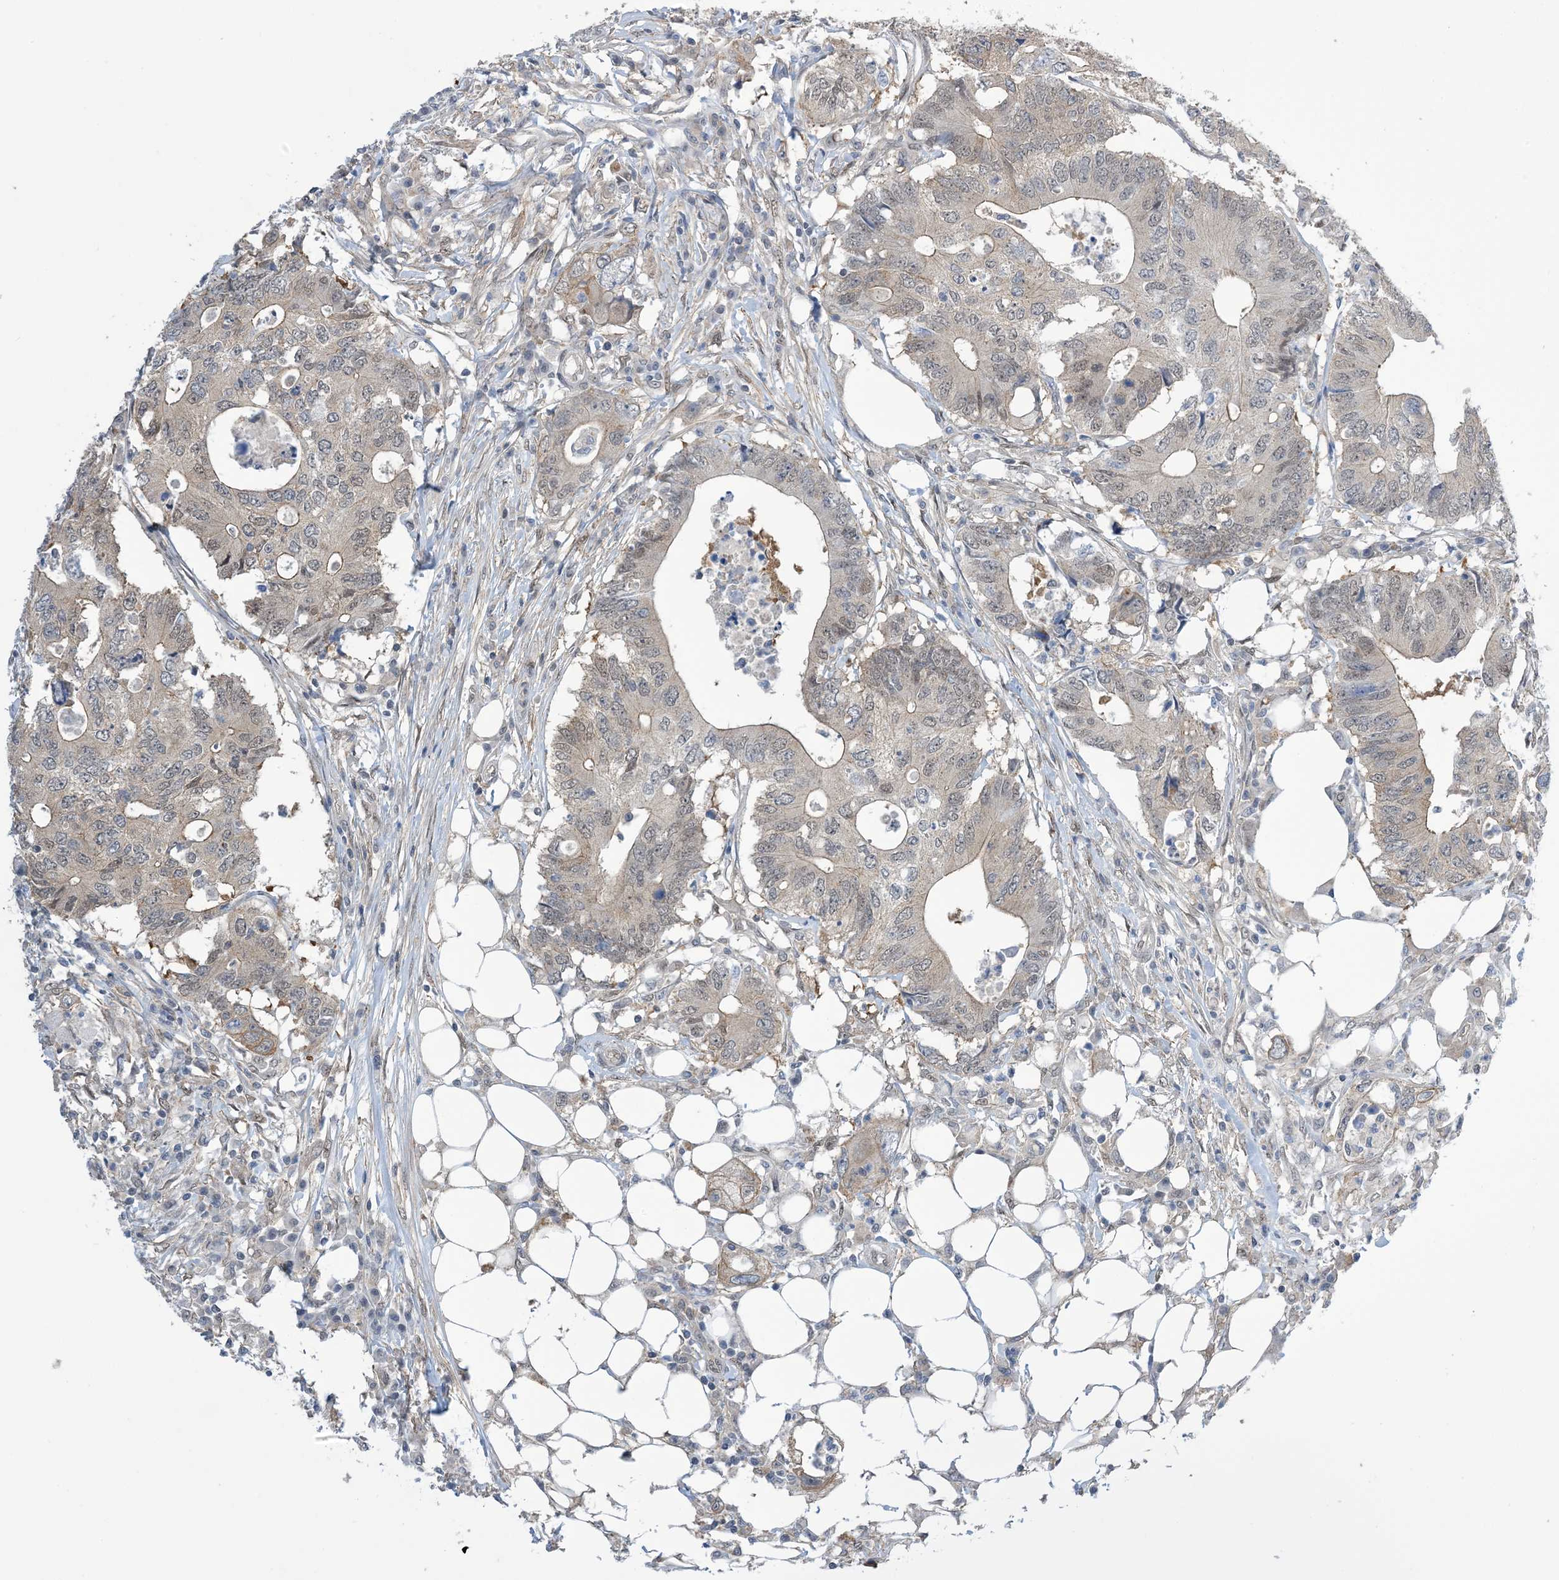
{"staining": {"intensity": "negative", "quantity": "none", "location": "none"}, "tissue": "colorectal cancer", "cell_type": "Tumor cells", "image_type": "cancer", "snomed": [{"axis": "morphology", "description": "Adenocarcinoma, NOS"}, {"axis": "topography", "description": "Colon"}], "caption": "Tumor cells show no significant protein staining in colorectal cancer.", "gene": "ZNF8", "patient": {"sex": "male", "age": 71}}